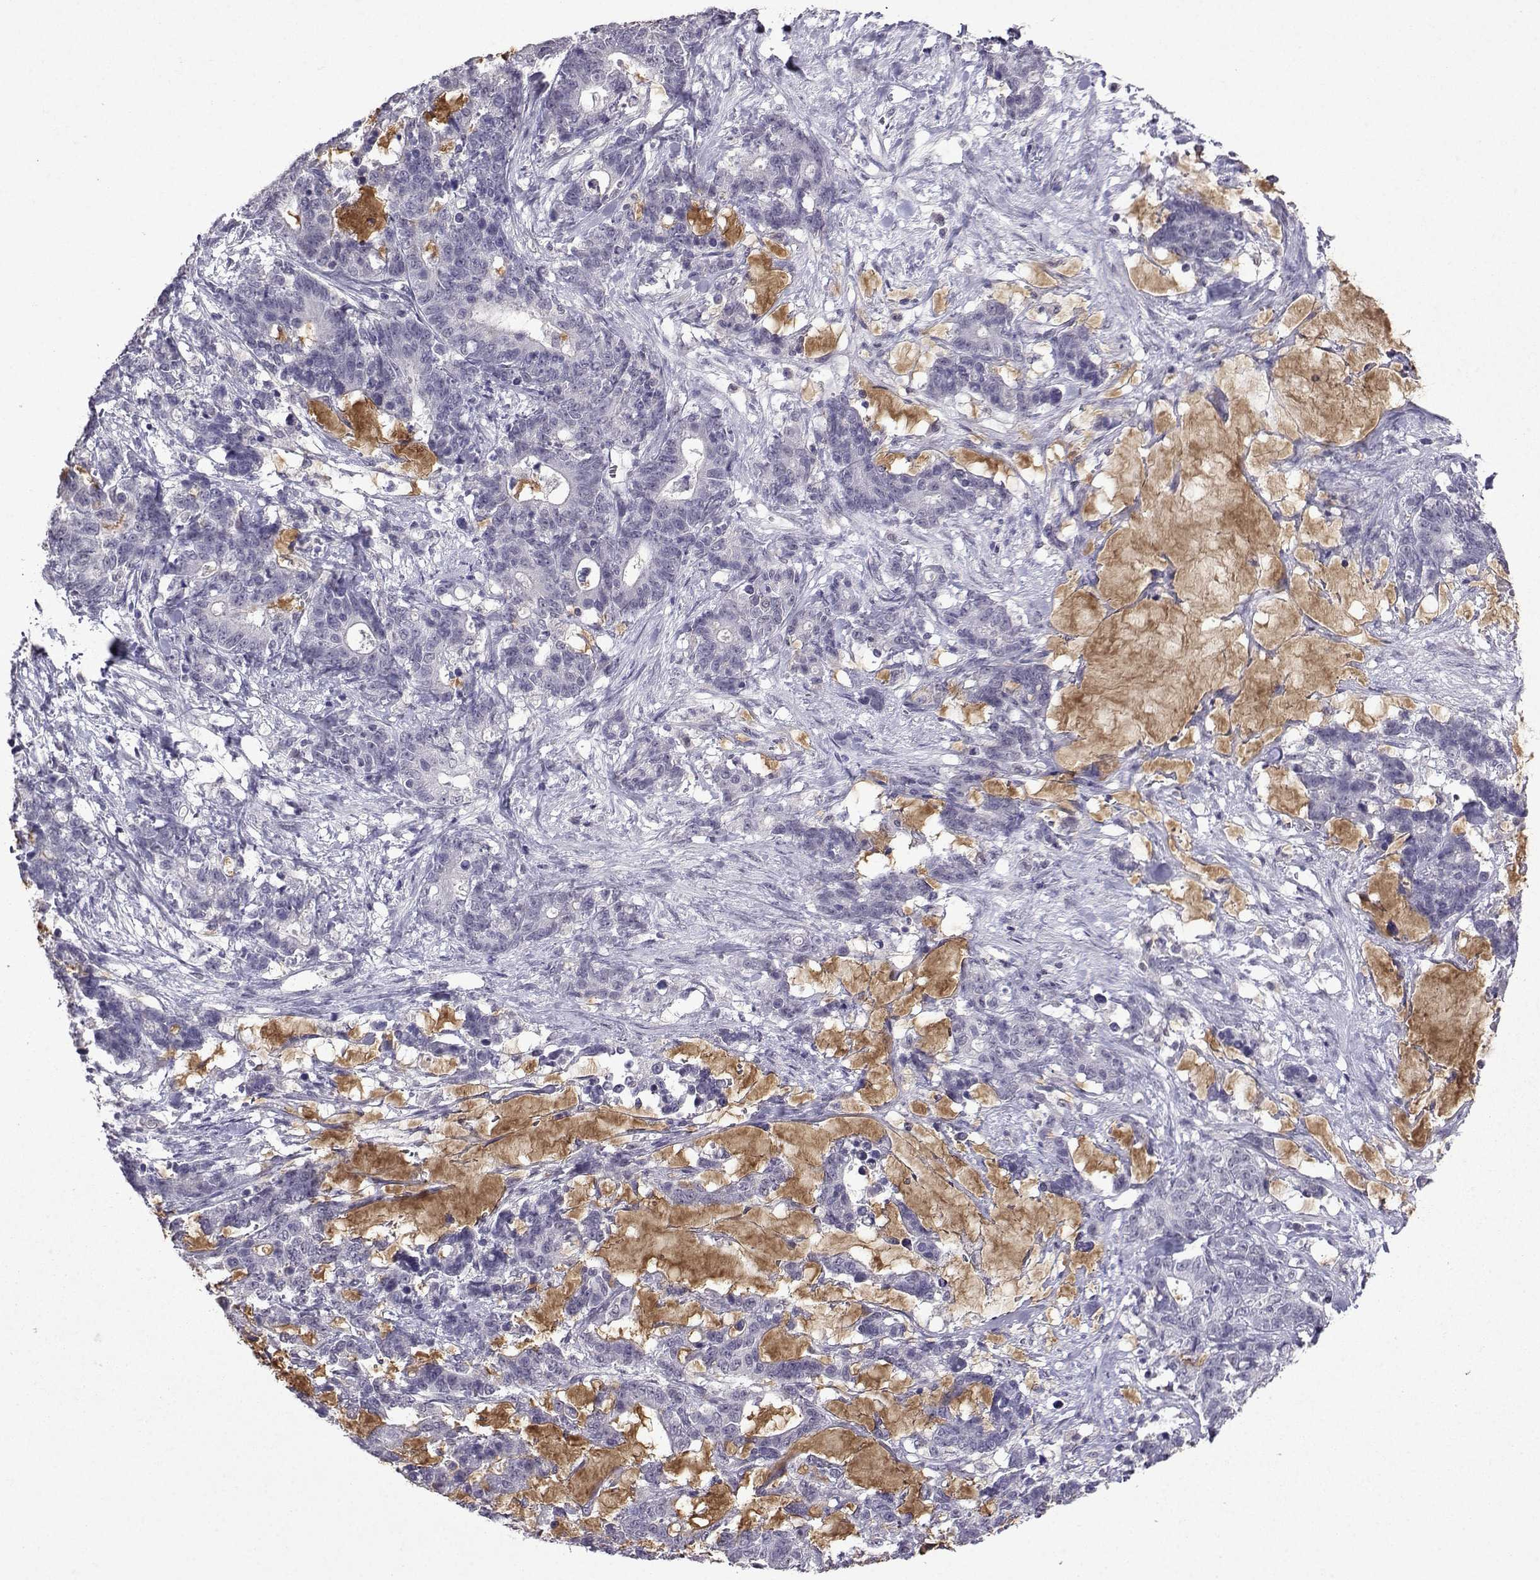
{"staining": {"intensity": "negative", "quantity": "none", "location": "none"}, "tissue": "stomach cancer", "cell_type": "Tumor cells", "image_type": "cancer", "snomed": [{"axis": "morphology", "description": "Normal tissue, NOS"}, {"axis": "morphology", "description": "Adenocarcinoma, NOS"}, {"axis": "topography", "description": "Stomach"}], "caption": "This is an immunohistochemistry photomicrograph of stomach adenocarcinoma. There is no positivity in tumor cells.", "gene": "CCL28", "patient": {"sex": "female", "age": 64}}